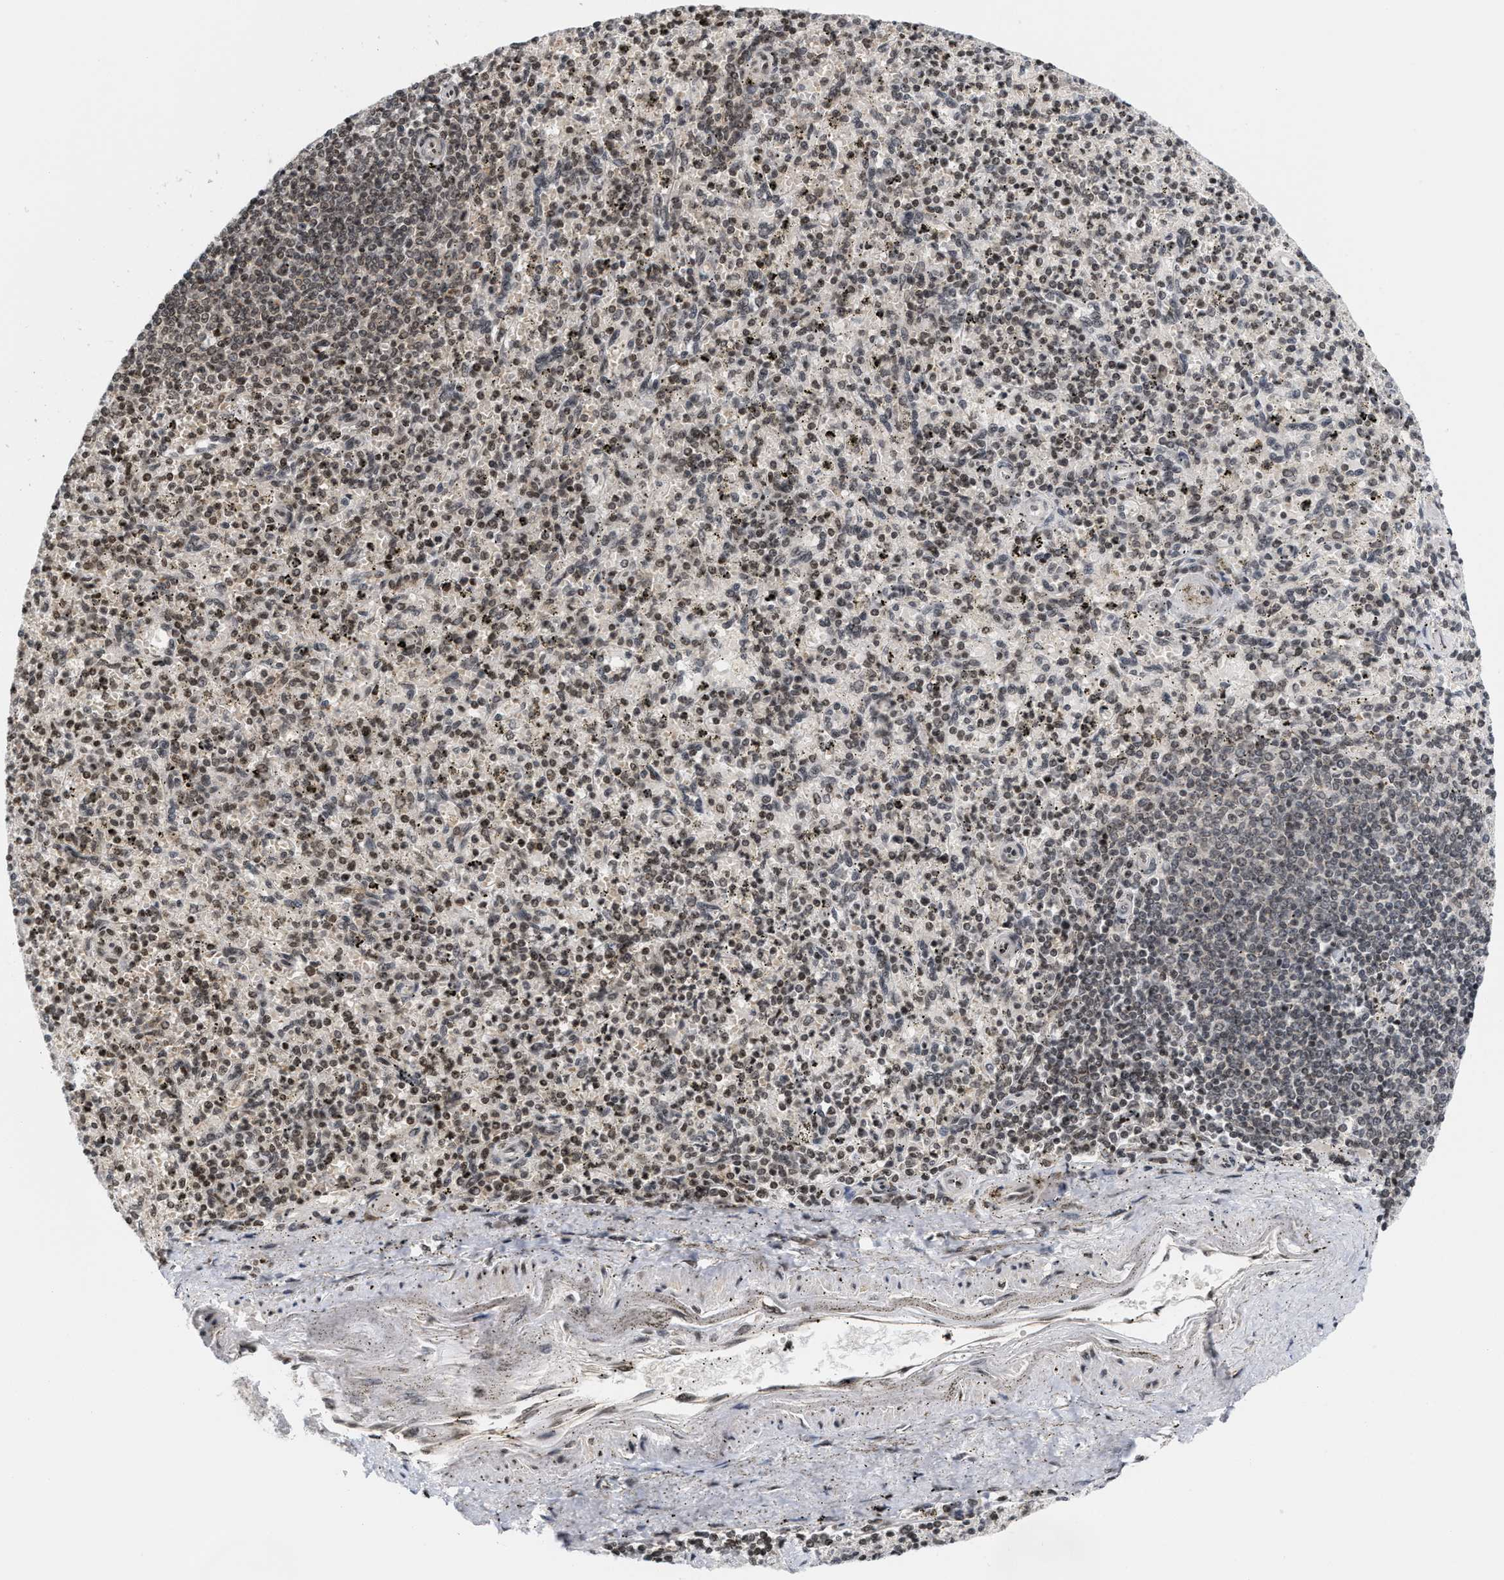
{"staining": {"intensity": "moderate", "quantity": "25%-75%", "location": "nuclear"}, "tissue": "spleen", "cell_type": "Cells in red pulp", "image_type": "normal", "snomed": [{"axis": "morphology", "description": "Normal tissue, NOS"}, {"axis": "topography", "description": "Spleen"}], "caption": "Protein expression by IHC shows moderate nuclear expression in approximately 25%-75% of cells in red pulp in unremarkable spleen. Using DAB (3,3'-diaminobenzidine) (brown) and hematoxylin (blue) stains, captured at high magnification using brightfield microscopy.", "gene": "ANKRD6", "patient": {"sex": "male", "age": 72}}